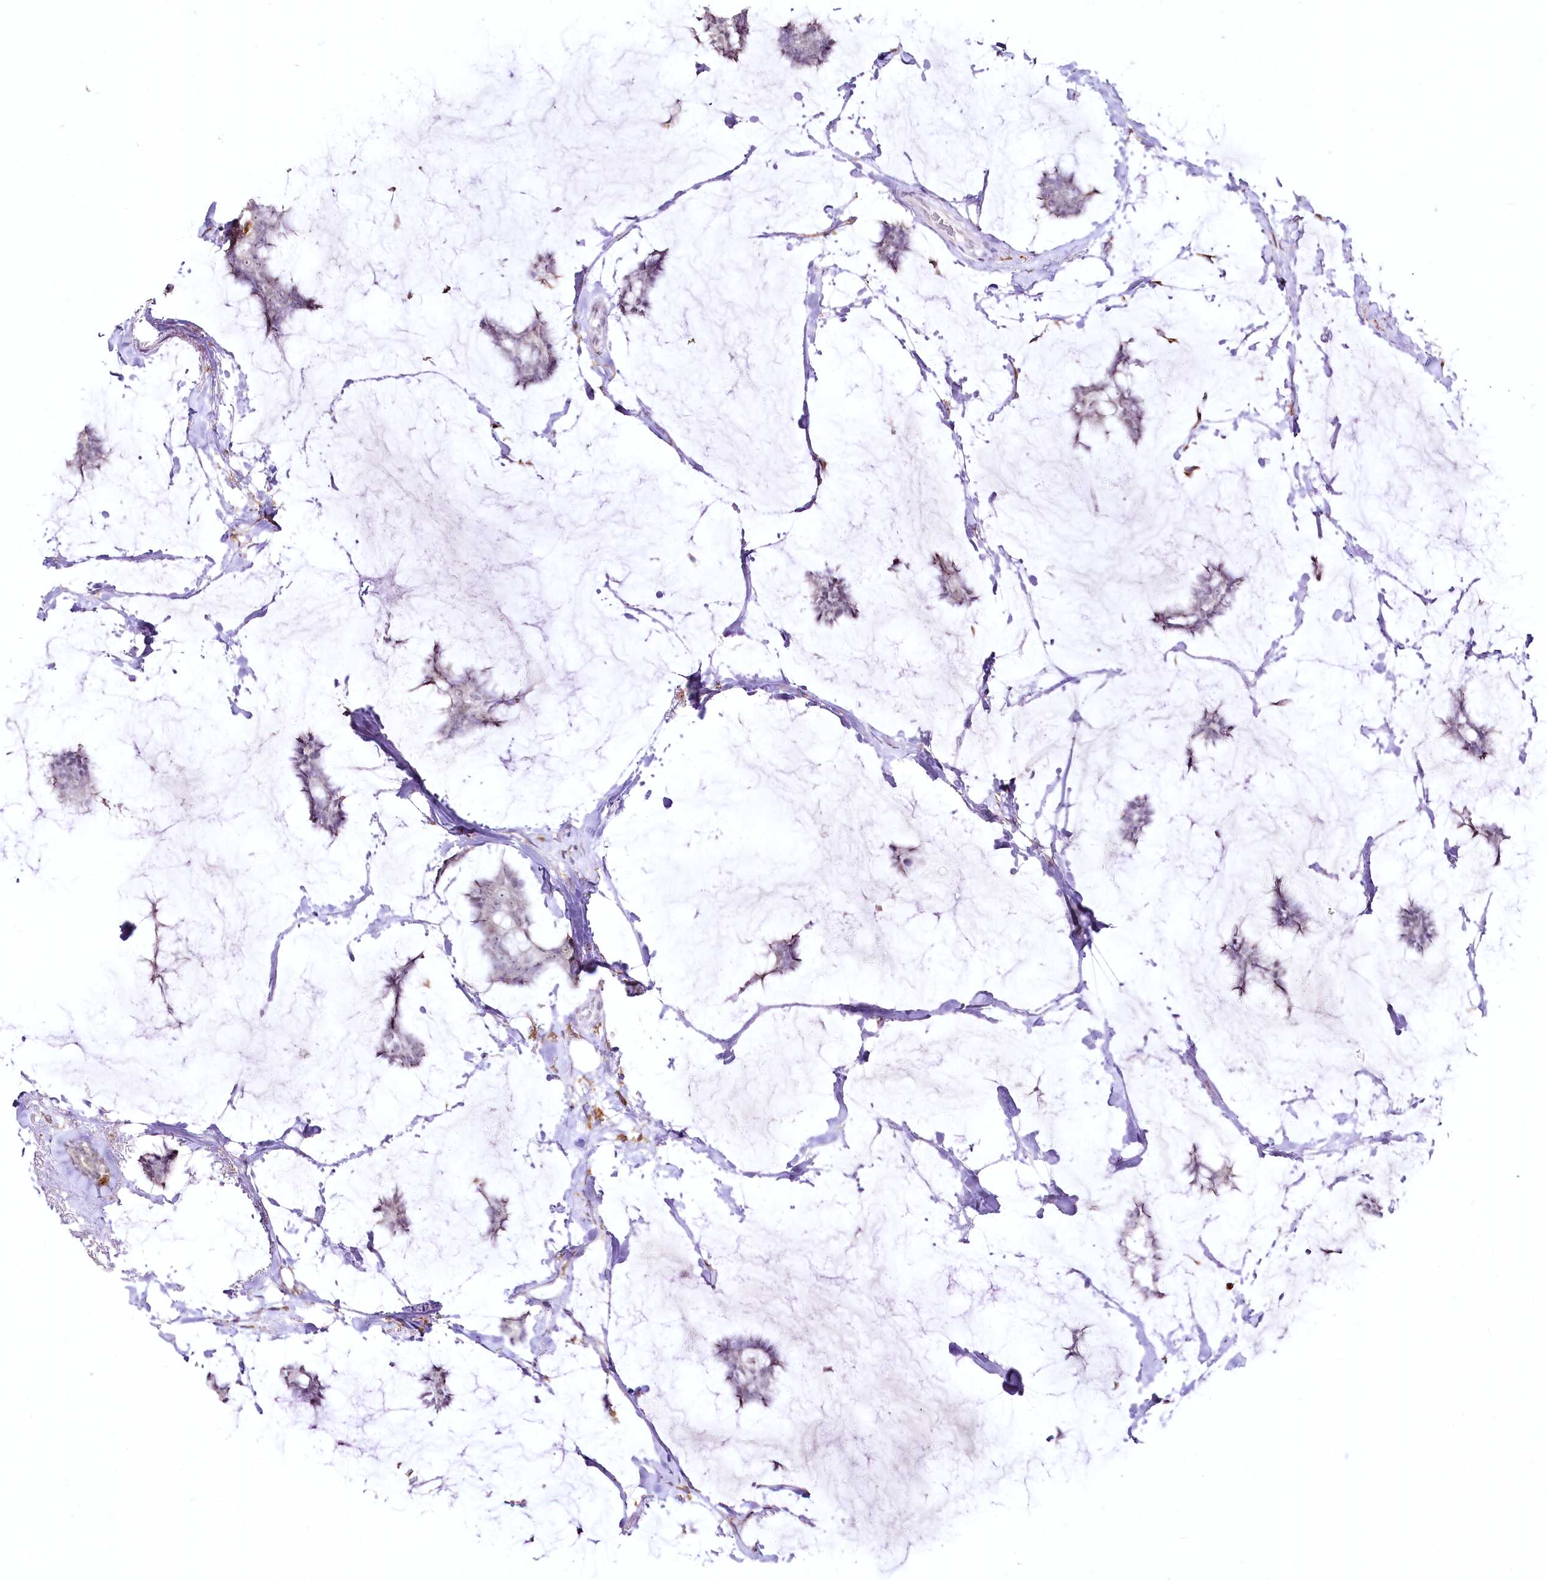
{"staining": {"intensity": "negative", "quantity": "none", "location": "none"}, "tissue": "breast cancer", "cell_type": "Tumor cells", "image_type": "cancer", "snomed": [{"axis": "morphology", "description": "Duct carcinoma"}, {"axis": "topography", "description": "Breast"}], "caption": "The histopathology image displays no significant positivity in tumor cells of breast intraductal carcinoma. Brightfield microscopy of IHC stained with DAB (brown) and hematoxylin (blue), captured at high magnification.", "gene": "DOCK2", "patient": {"sex": "female", "age": 93}}